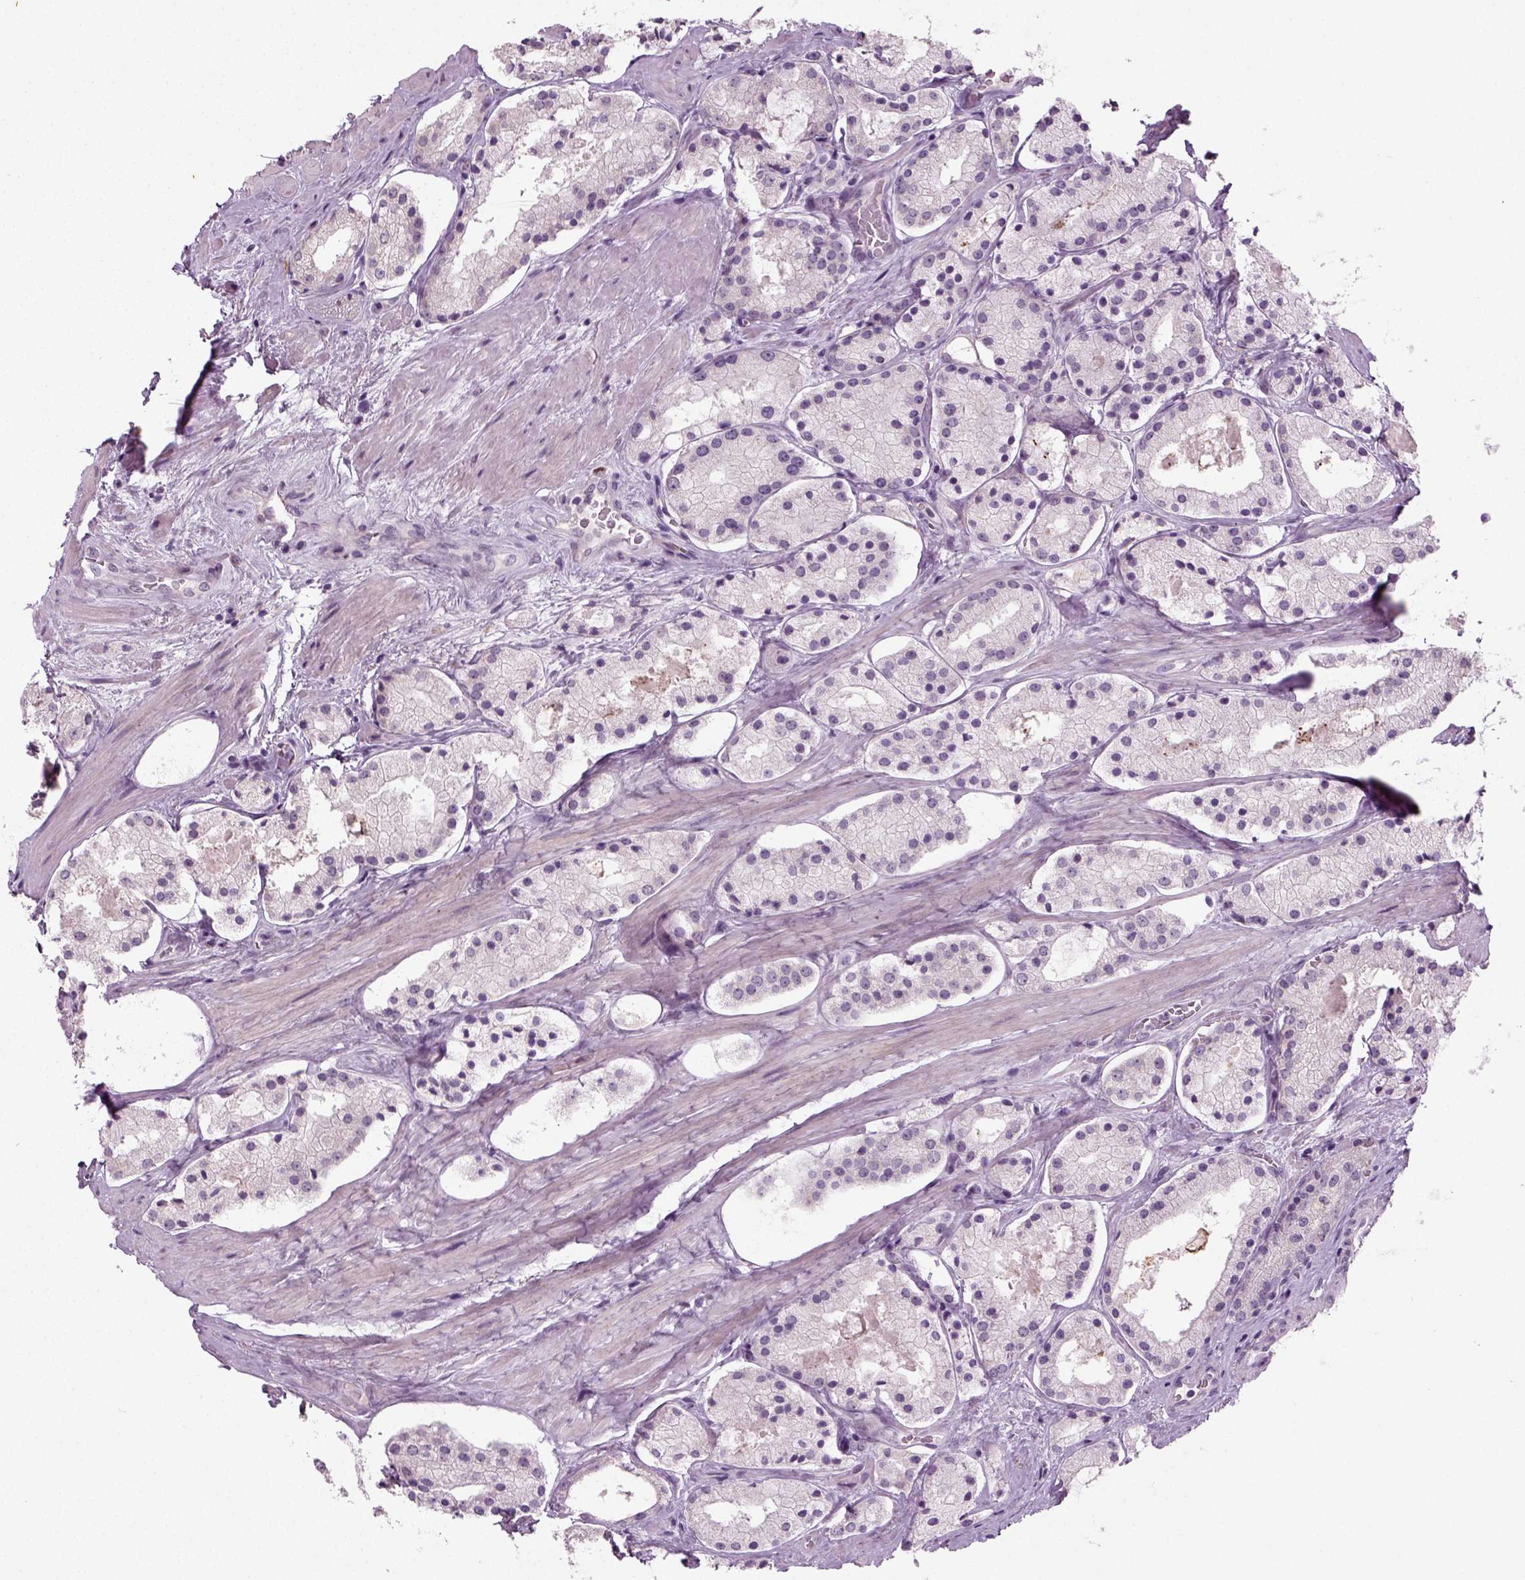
{"staining": {"intensity": "negative", "quantity": "none", "location": "none"}, "tissue": "prostate cancer", "cell_type": "Tumor cells", "image_type": "cancer", "snomed": [{"axis": "morphology", "description": "Adenocarcinoma, NOS"}, {"axis": "morphology", "description": "Adenocarcinoma, High grade"}, {"axis": "topography", "description": "Prostate"}], "caption": "This is an immunohistochemistry (IHC) photomicrograph of prostate cancer (adenocarcinoma). There is no staining in tumor cells.", "gene": "SYNGAP1", "patient": {"sex": "male", "age": 64}}